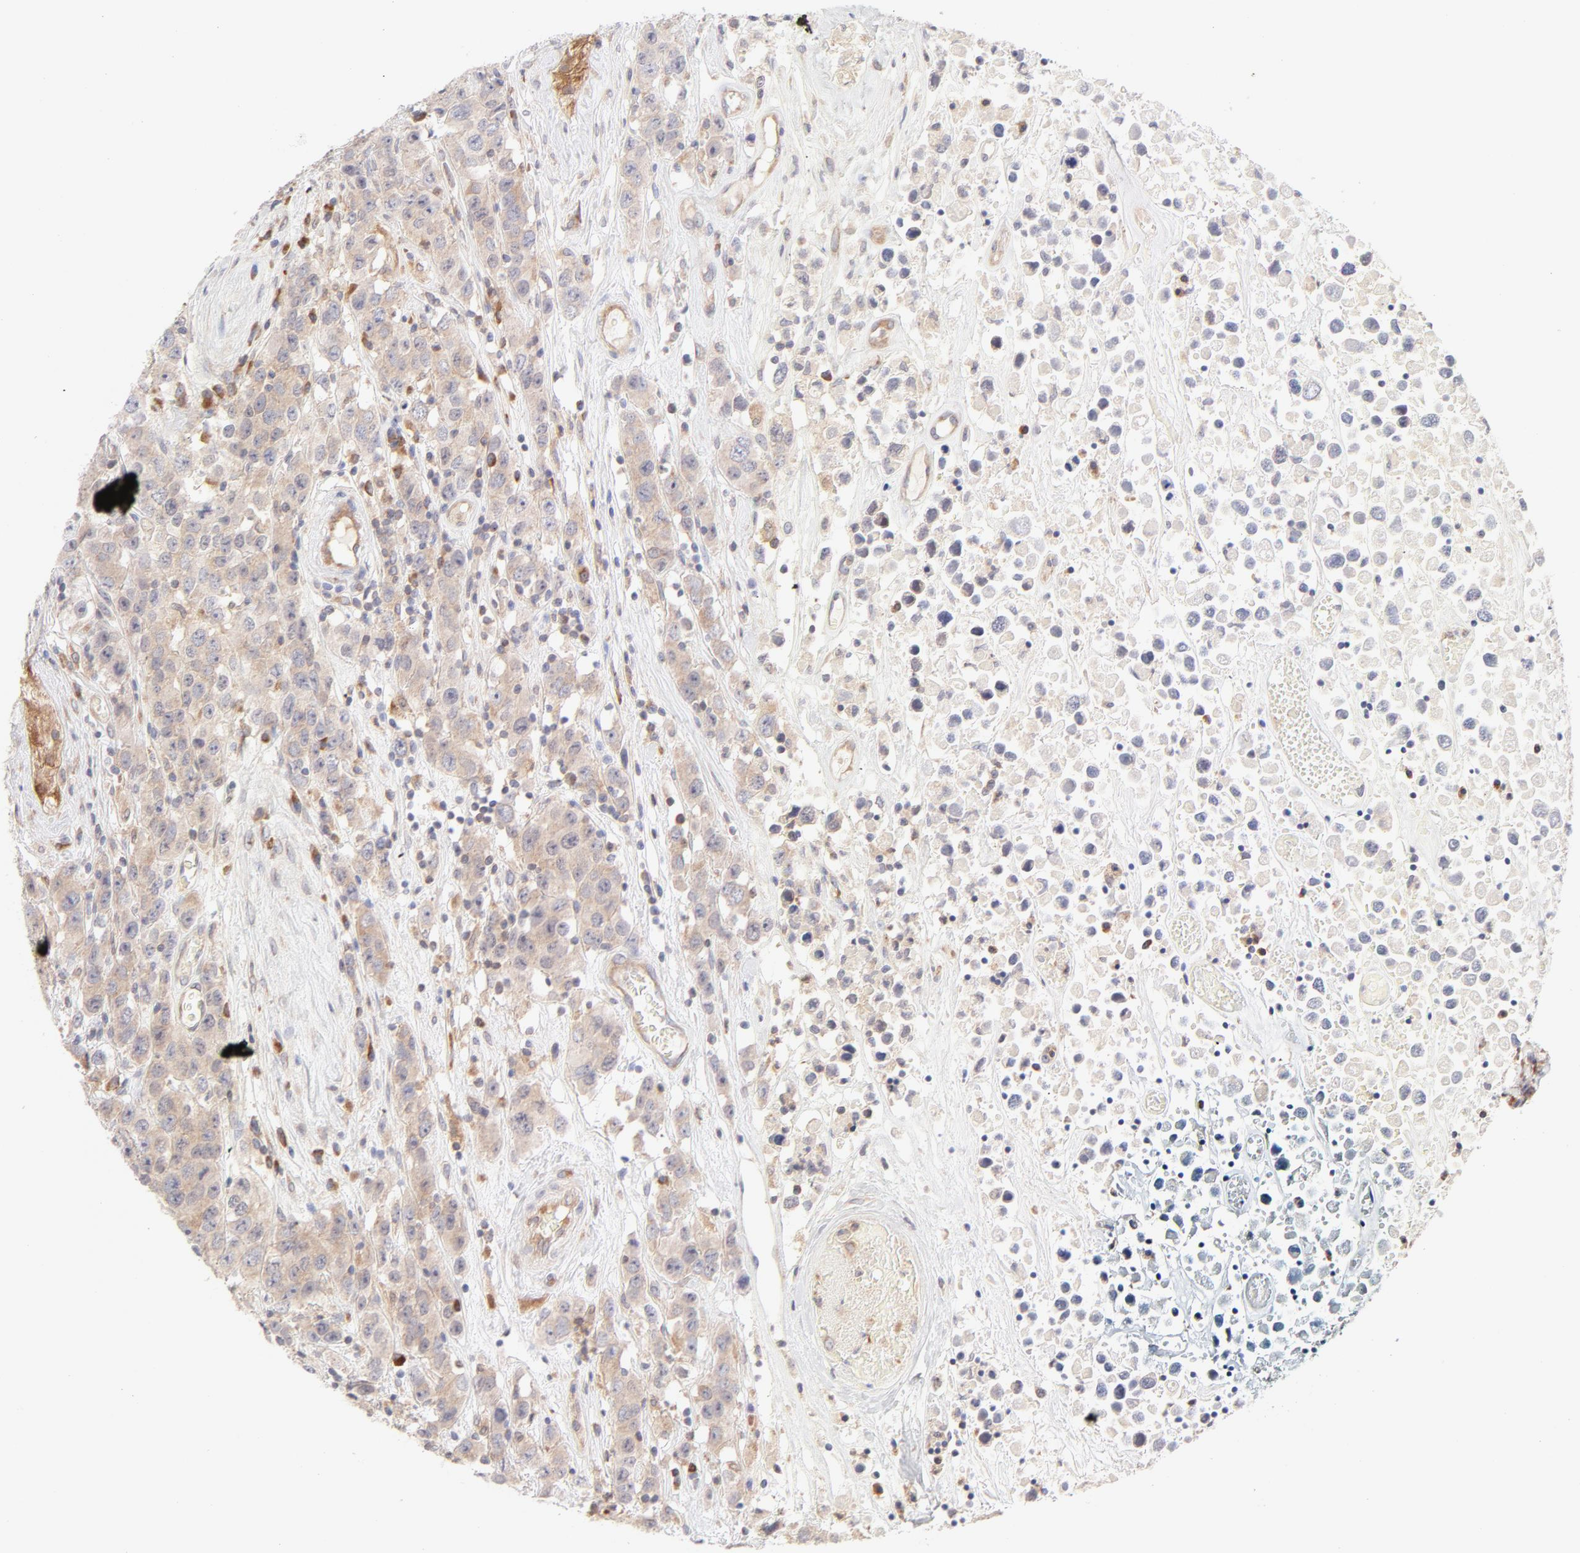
{"staining": {"intensity": "weak", "quantity": ">75%", "location": "cytoplasmic/membranous"}, "tissue": "testis cancer", "cell_type": "Tumor cells", "image_type": "cancer", "snomed": [{"axis": "morphology", "description": "Seminoma, NOS"}, {"axis": "topography", "description": "Testis"}], "caption": "Human testis cancer stained with a brown dye shows weak cytoplasmic/membranous positive staining in about >75% of tumor cells.", "gene": "RPS6KA1", "patient": {"sex": "male", "age": 52}}